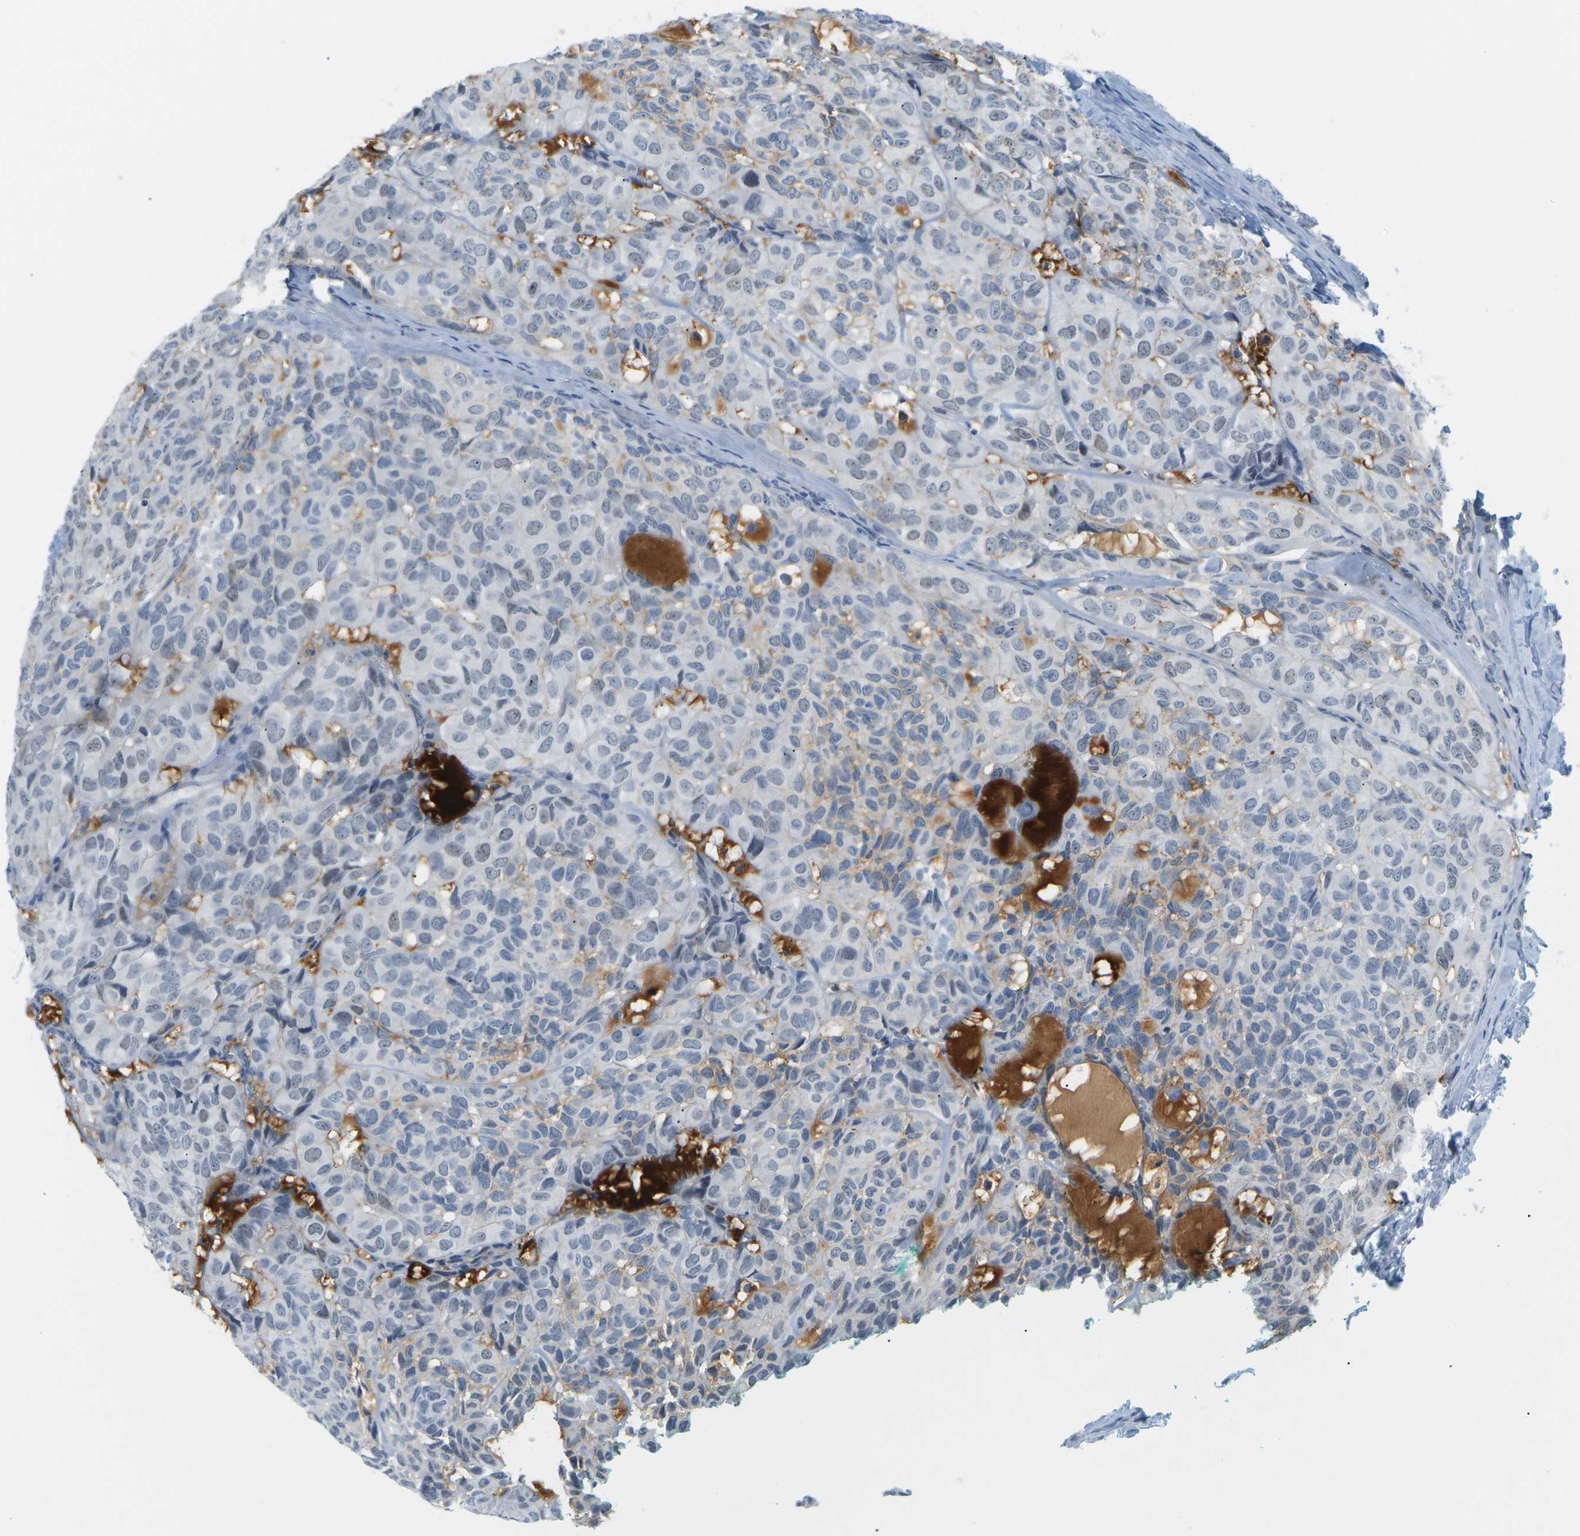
{"staining": {"intensity": "negative", "quantity": "none", "location": "none"}, "tissue": "head and neck cancer", "cell_type": "Tumor cells", "image_type": "cancer", "snomed": [{"axis": "morphology", "description": "Adenocarcinoma, NOS"}, {"axis": "topography", "description": "Salivary gland, NOS"}, {"axis": "topography", "description": "Head-Neck"}], "caption": "Micrograph shows no significant protein staining in tumor cells of head and neck adenocarcinoma. (Immunohistochemistry, brightfield microscopy, high magnification).", "gene": "HLTF", "patient": {"sex": "female", "age": 76}}